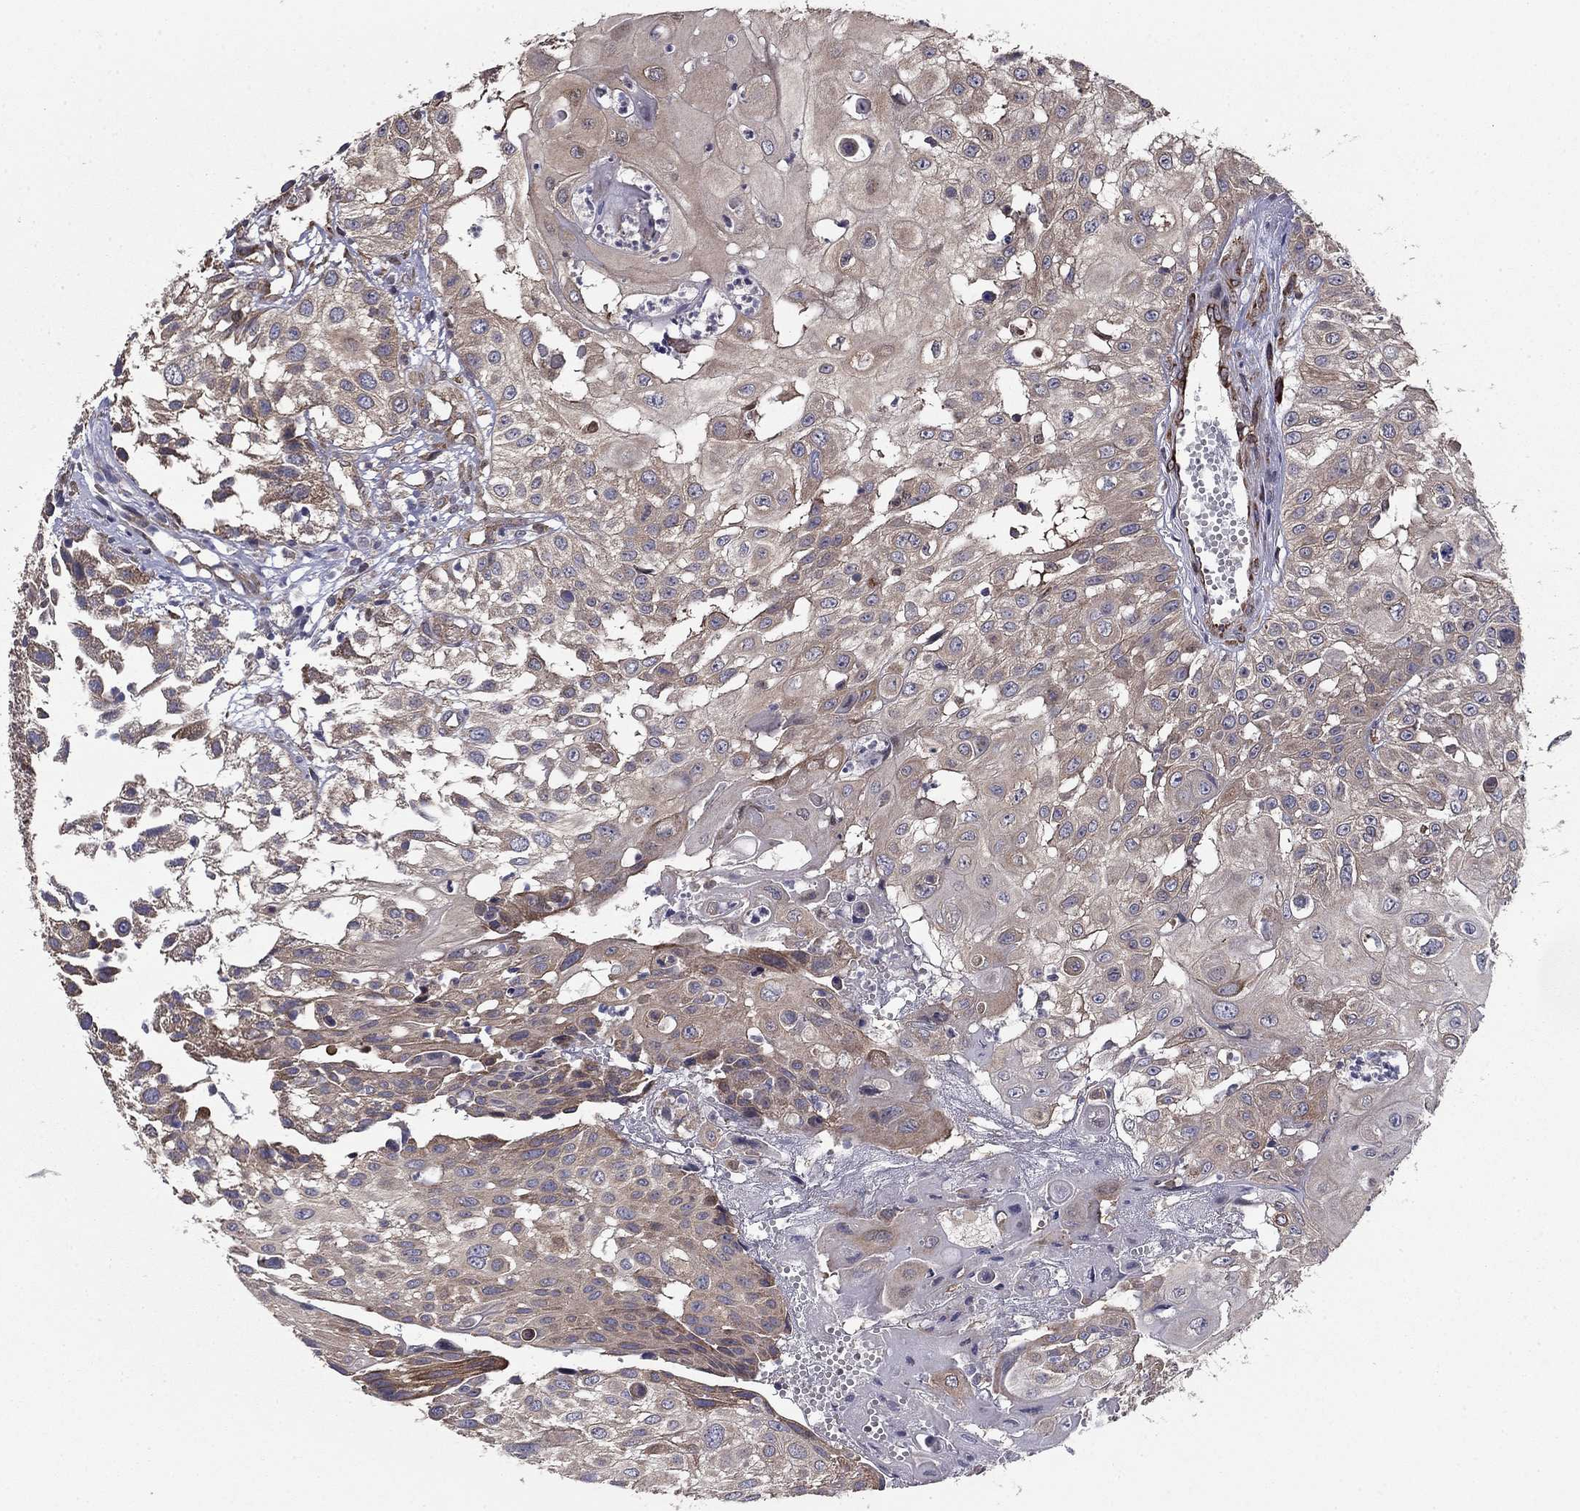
{"staining": {"intensity": "weak", "quantity": "25%-75%", "location": "cytoplasmic/membranous"}, "tissue": "urothelial cancer", "cell_type": "Tumor cells", "image_type": "cancer", "snomed": [{"axis": "morphology", "description": "Urothelial carcinoma, High grade"}, {"axis": "topography", "description": "Urinary bladder"}], "caption": "This micrograph shows IHC staining of human urothelial cancer, with low weak cytoplasmic/membranous positivity in approximately 25%-75% of tumor cells.", "gene": "NKIRAS1", "patient": {"sex": "female", "age": 79}}